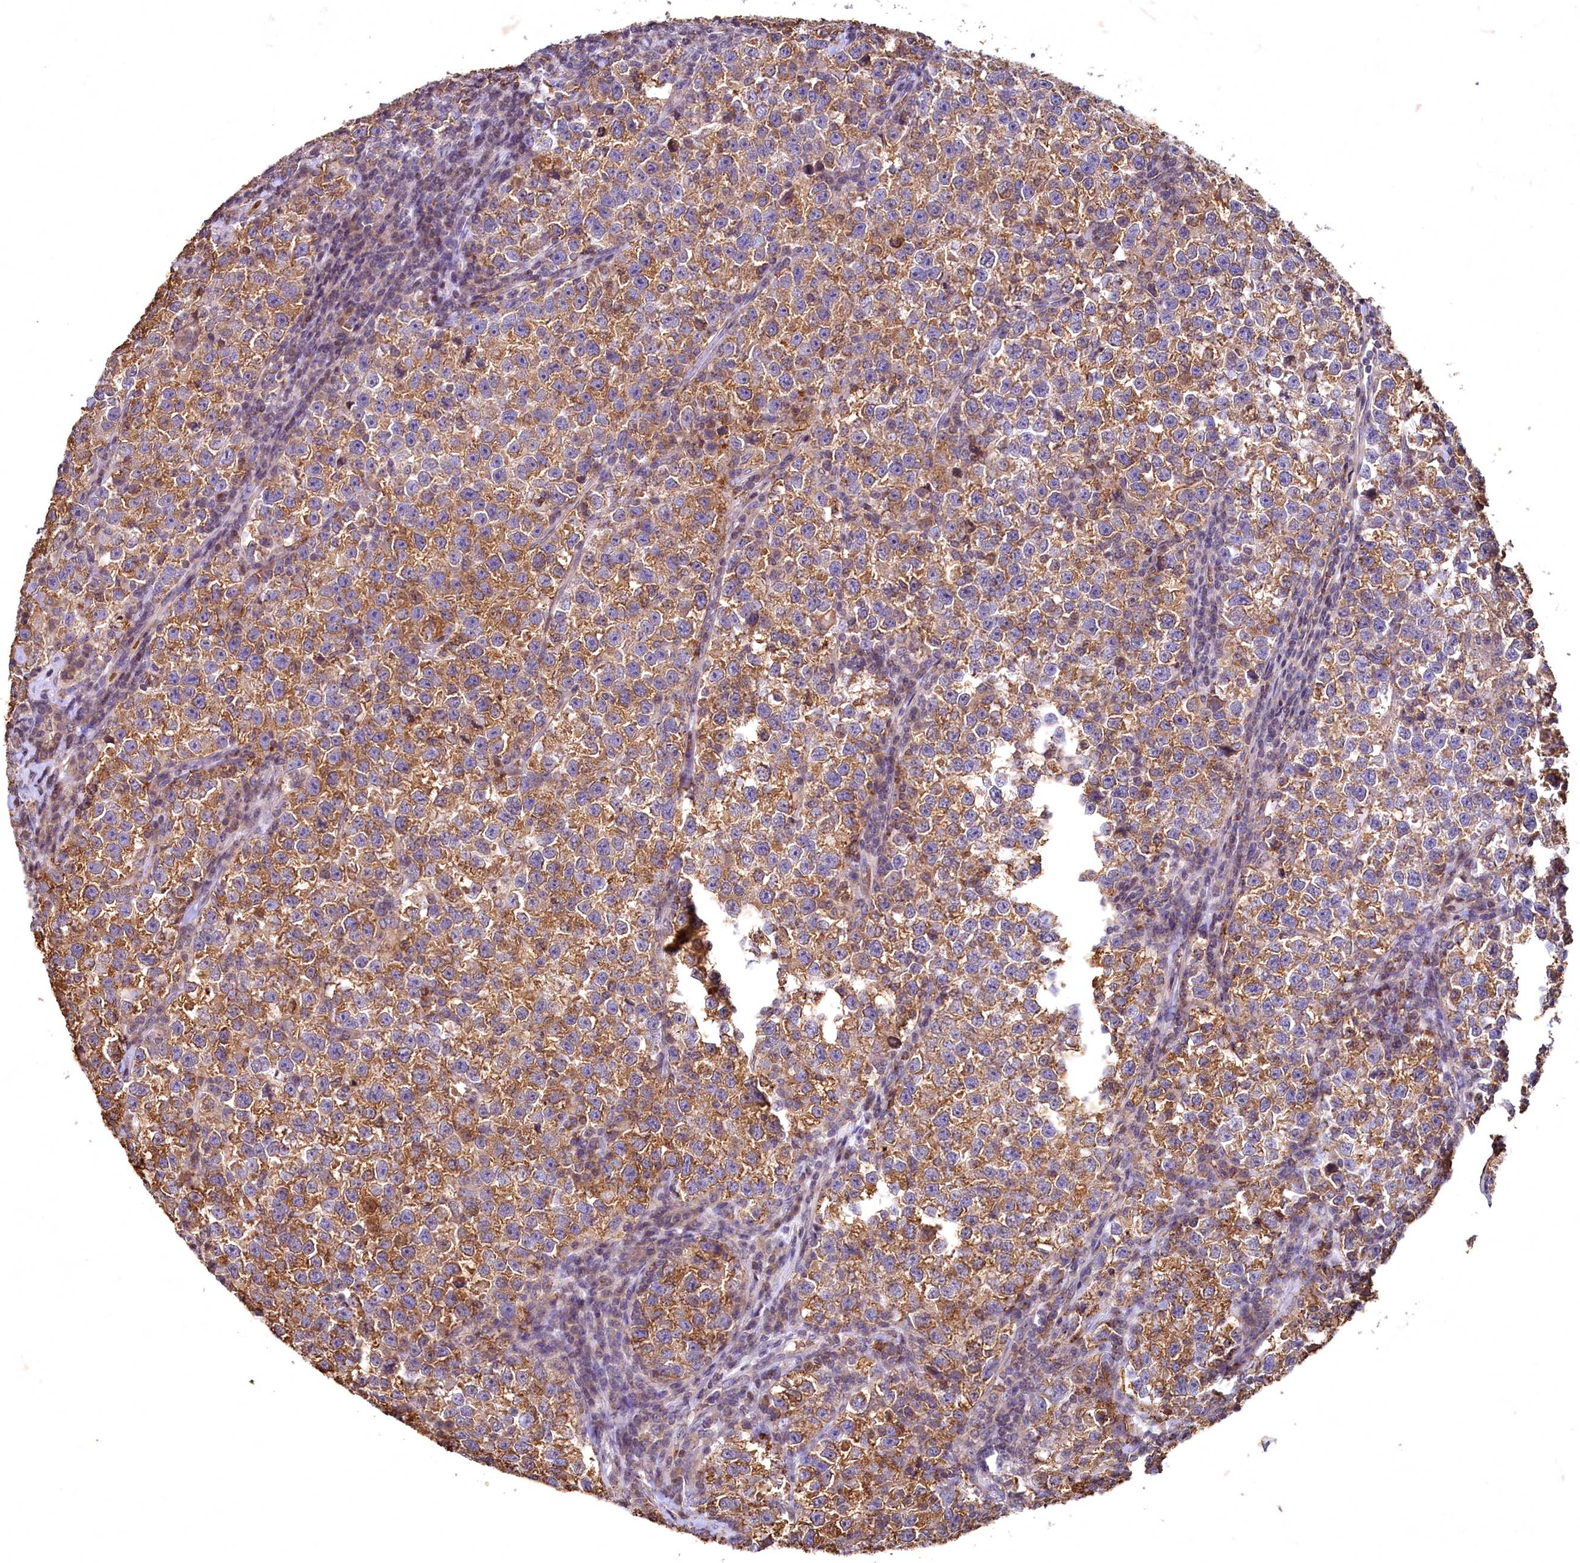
{"staining": {"intensity": "moderate", "quantity": ">75%", "location": "cytoplasmic/membranous"}, "tissue": "testis cancer", "cell_type": "Tumor cells", "image_type": "cancer", "snomed": [{"axis": "morphology", "description": "Normal tissue, NOS"}, {"axis": "morphology", "description": "Seminoma, NOS"}, {"axis": "topography", "description": "Testis"}], "caption": "A high-resolution histopathology image shows IHC staining of seminoma (testis), which demonstrates moderate cytoplasmic/membranous staining in about >75% of tumor cells. The protein is stained brown, and the nuclei are stained in blue (DAB IHC with brightfield microscopy, high magnification).", "gene": "SPTA1", "patient": {"sex": "male", "age": 43}}